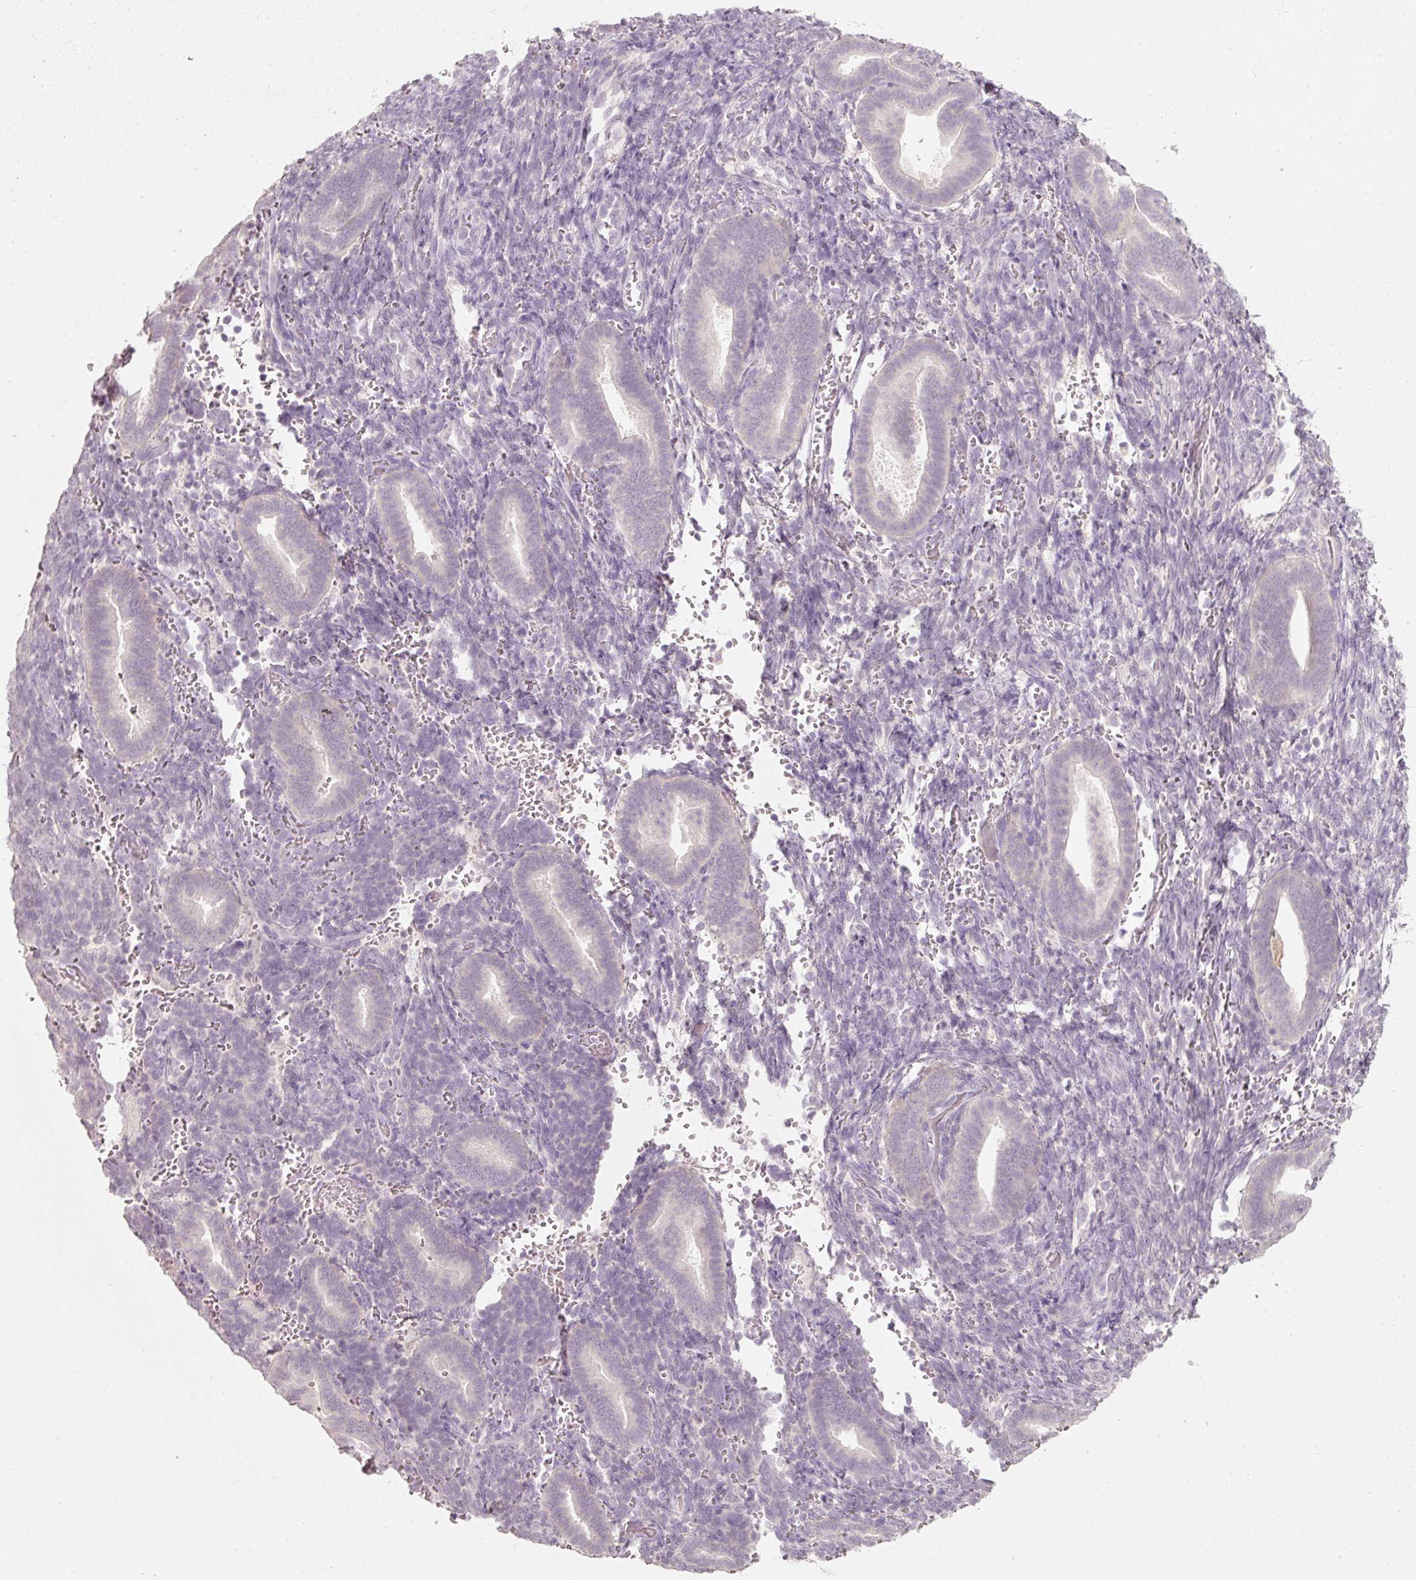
{"staining": {"intensity": "negative", "quantity": "none", "location": "none"}, "tissue": "endometrium", "cell_type": "Cells in endometrial stroma", "image_type": "normal", "snomed": [{"axis": "morphology", "description": "Normal tissue, NOS"}, {"axis": "topography", "description": "Endometrium"}], "caption": "The histopathology image reveals no staining of cells in endometrial stroma in benign endometrium.", "gene": "STEAP1", "patient": {"sex": "female", "age": 34}}